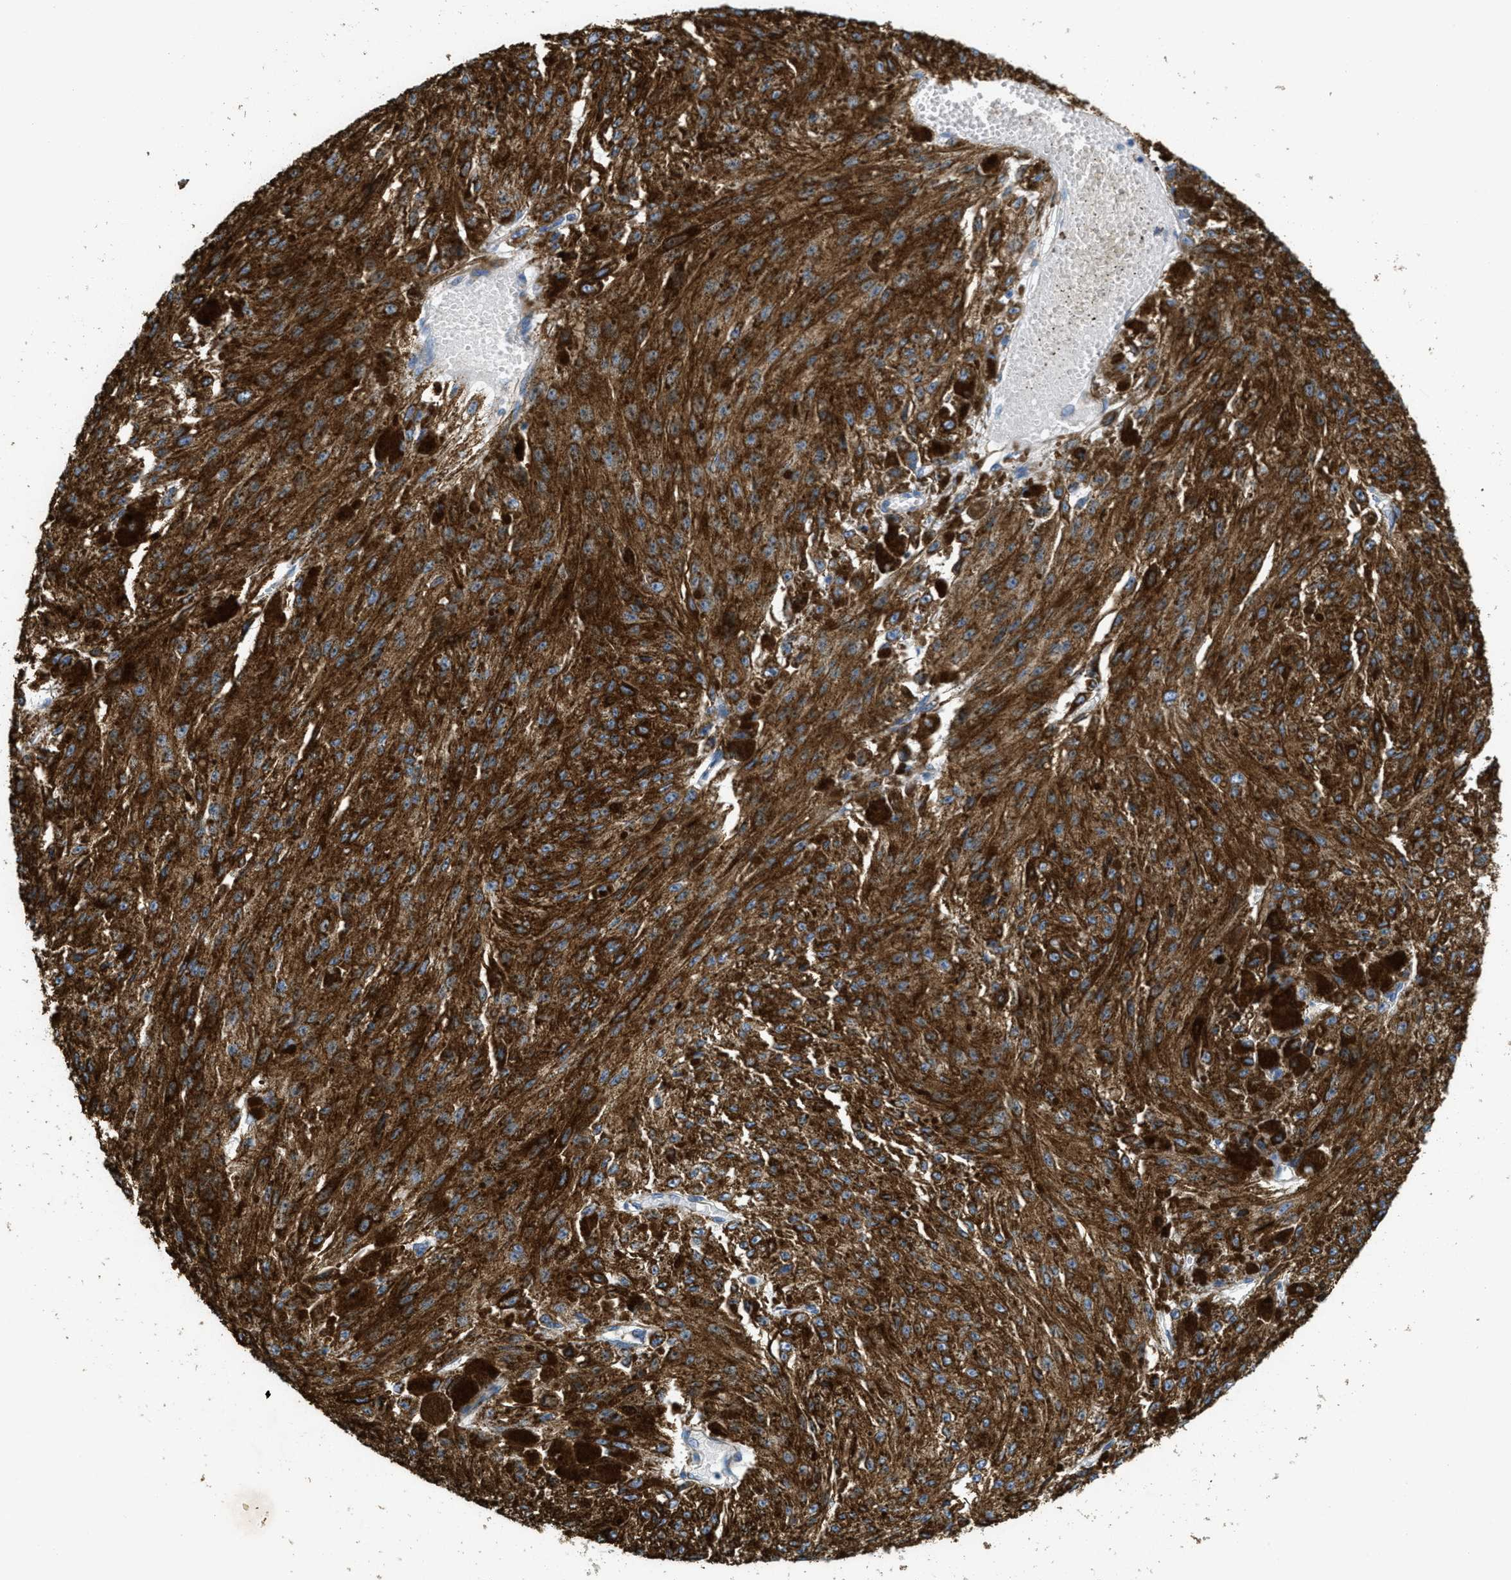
{"staining": {"intensity": "strong", "quantity": ">75%", "location": "cytoplasmic/membranous"}, "tissue": "melanoma", "cell_type": "Tumor cells", "image_type": "cancer", "snomed": [{"axis": "morphology", "description": "Malignant melanoma, NOS"}, {"axis": "topography", "description": "Other"}], "caption": "A brown stain labels strong cytoplasmic/membranous expression of a protein in melanoma tumor cells. (DAB (3,3'-diaminobenzidine) IHC, brown staining for protein, blue staining for nuclei).", "gene": "BTN3A1", "patient": {"sex": "male", "age": 79}}